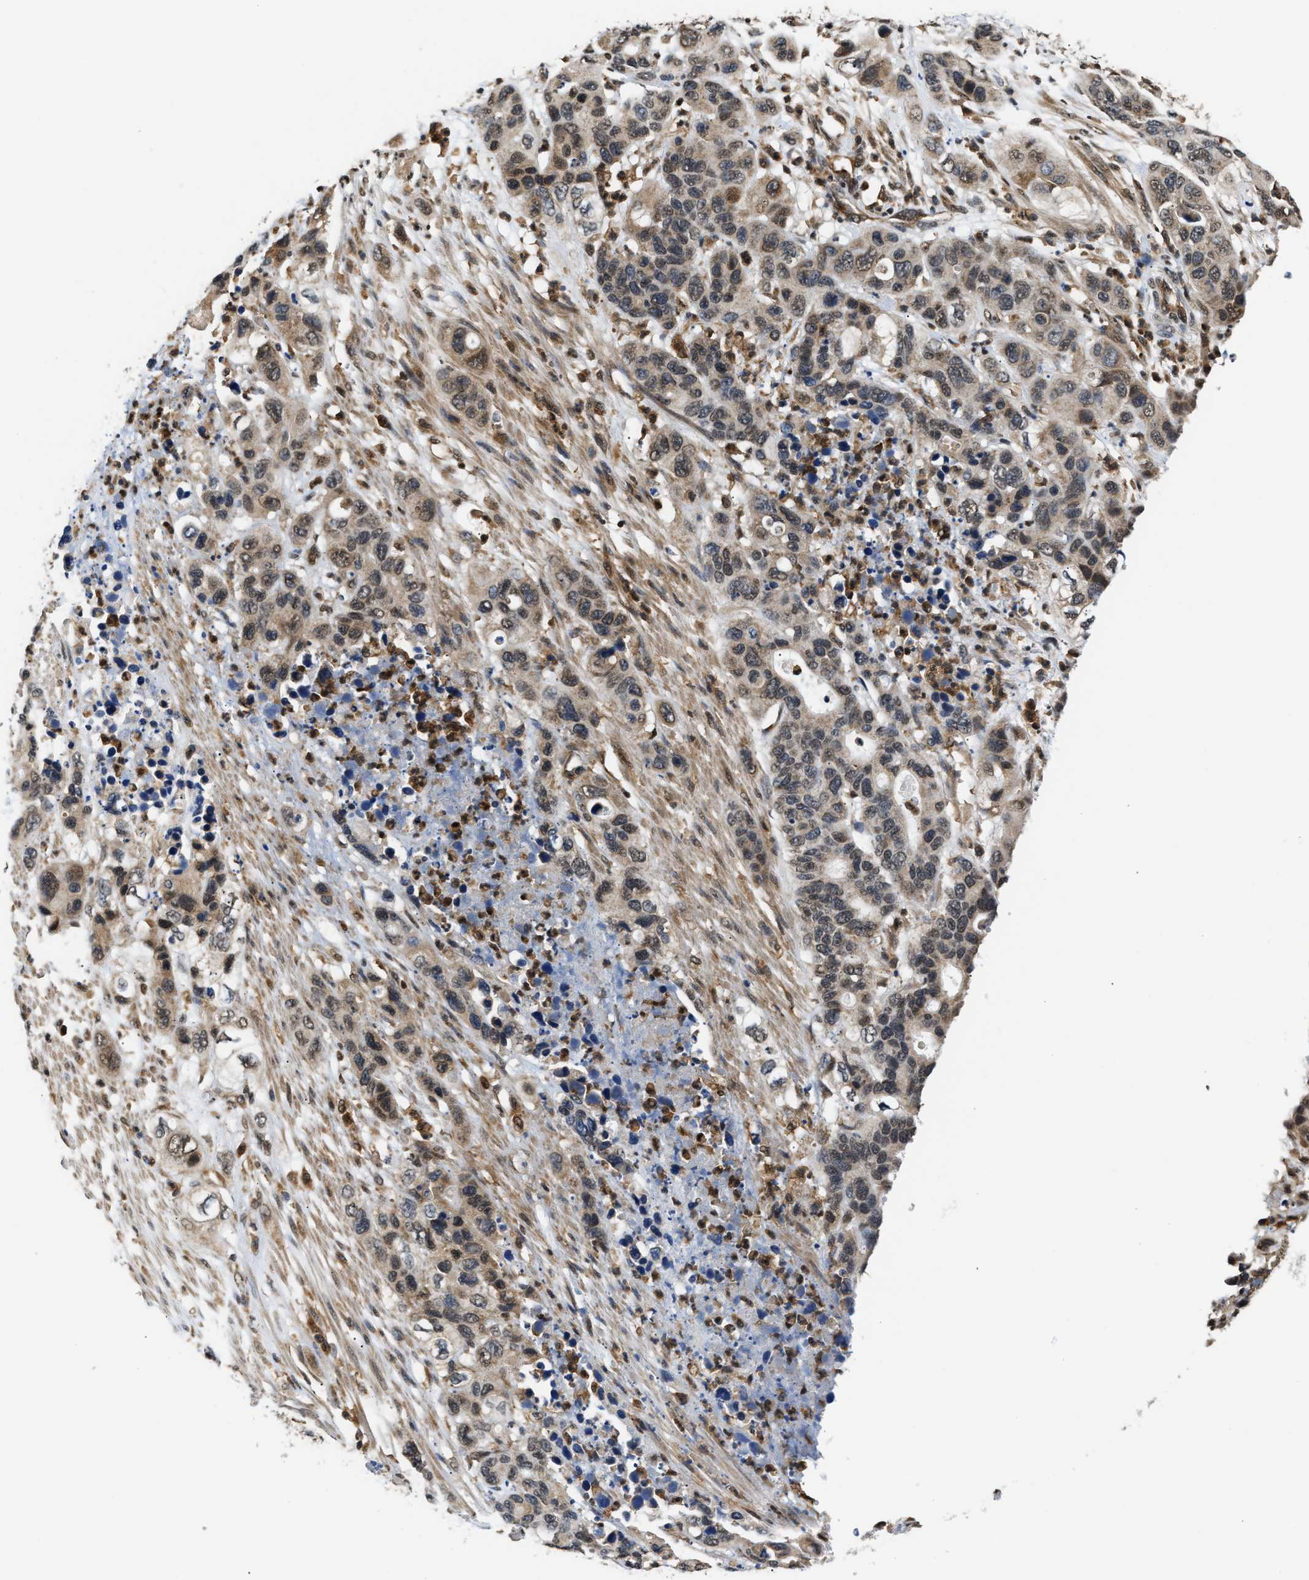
{"staining": {"intensity": "weak", "quantity": ">75%", "location": "cytoplasmic/membranous,nuclear"}, "tissue": "pancreatic cancer", "cell_type": "Tumor cells", "image_type": "cancer", "snomed": [{"axis": "morphology", "description": "Adenocarcinoma, NOS"}, {"axis": "topography", "description": "Pancreas"}], "caption": "Tumor cells demonstrate weak cytoplasmic/membranous and nuclear expression in approximately >75% of cells in pancreatic adenocarcinoma.", "gene": "STK10", "patient": {"sex": "female", "age": 71}}